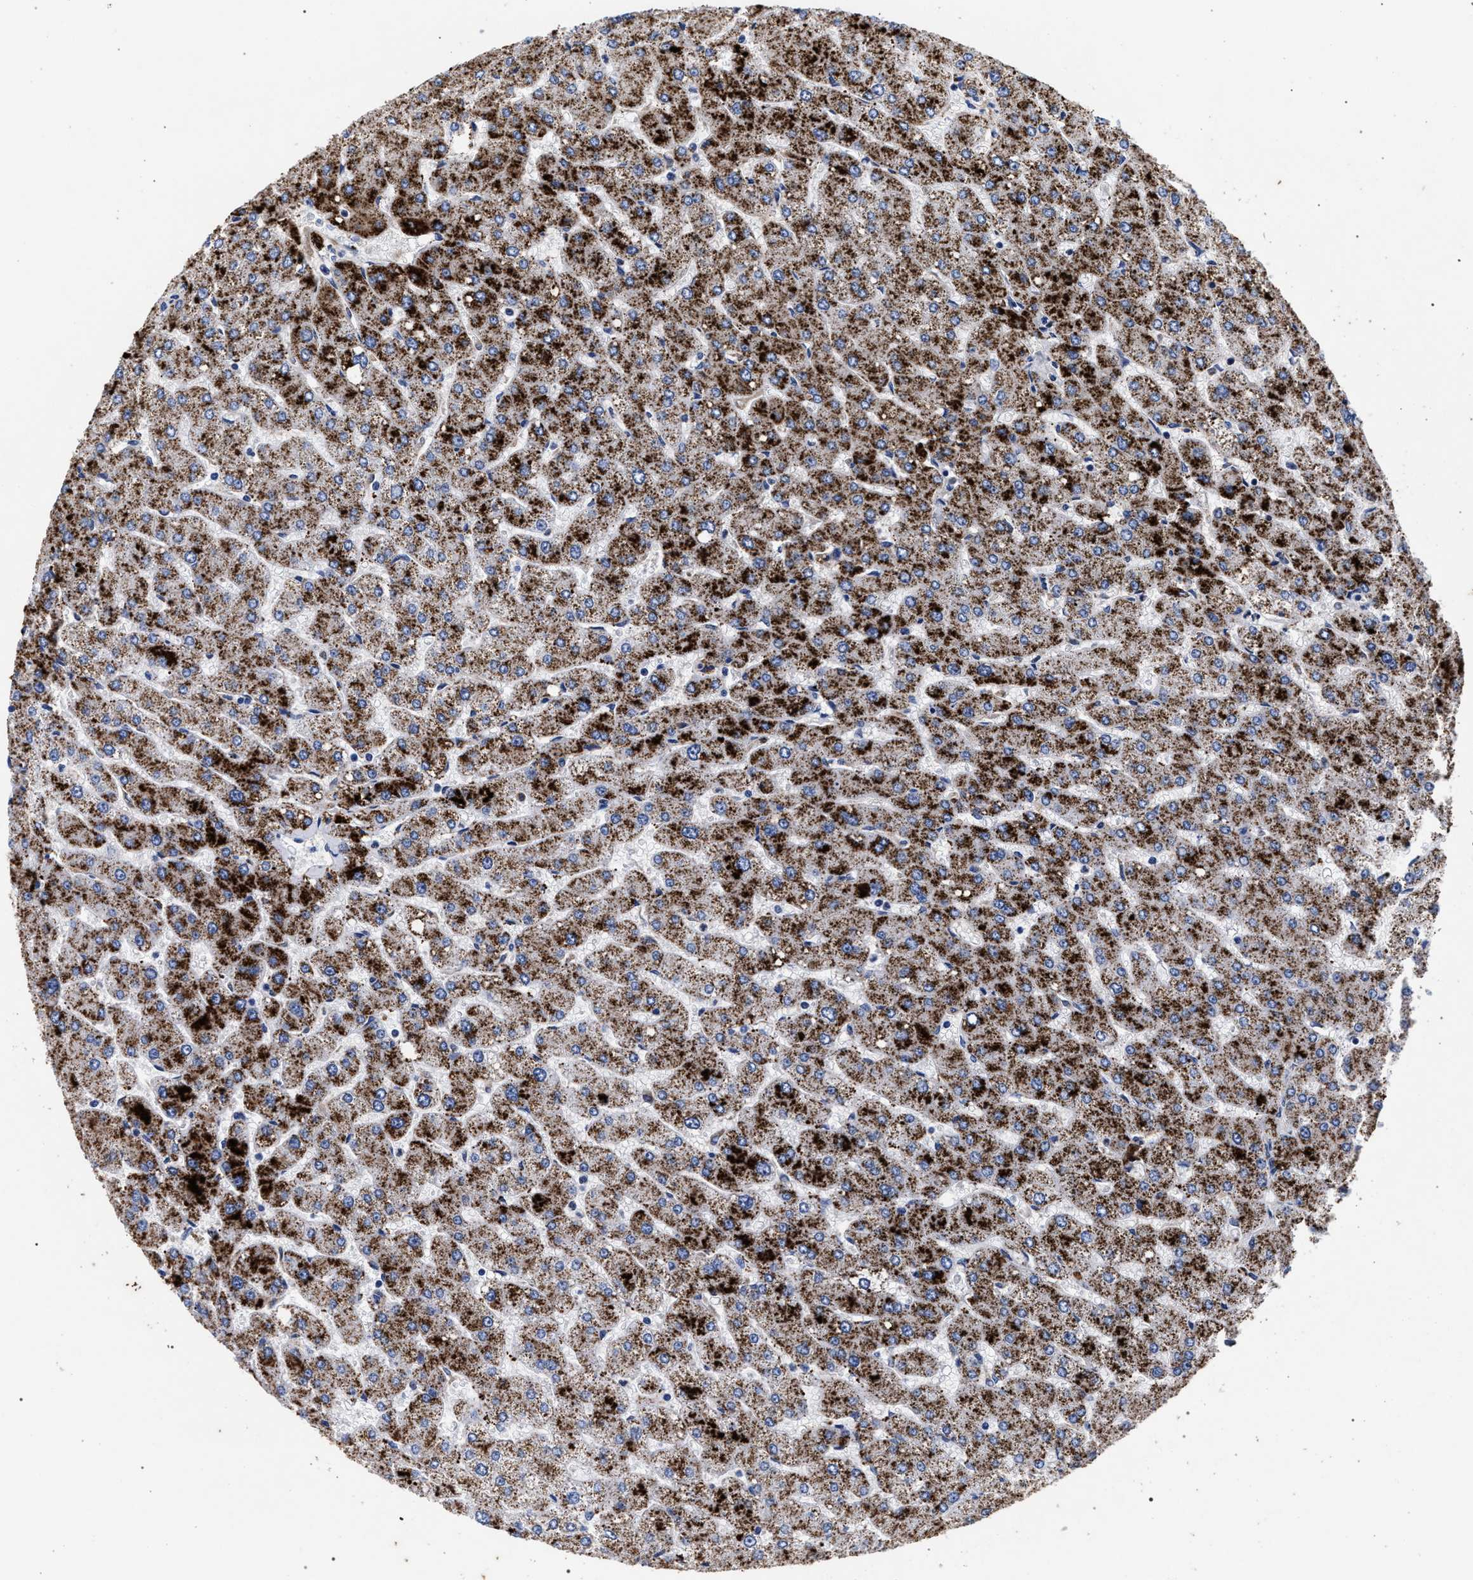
{"staining": {"intensity": "negative", "quantity": "none", "location": "none"}, "tissue": "liver", "cell_type": "Cholangiocytes", "image_type": "normal", "snomed": [{"axis": "morphology", "description": "Normal tissue, NOS"}, {"axis": "topography", "description": "Liver"}], "caption": "The micrograph reveals no significant positivity in cholangiocytes of liver.", "gene": "ACOX1", "patient": {"sex": "male", "age": 55}}